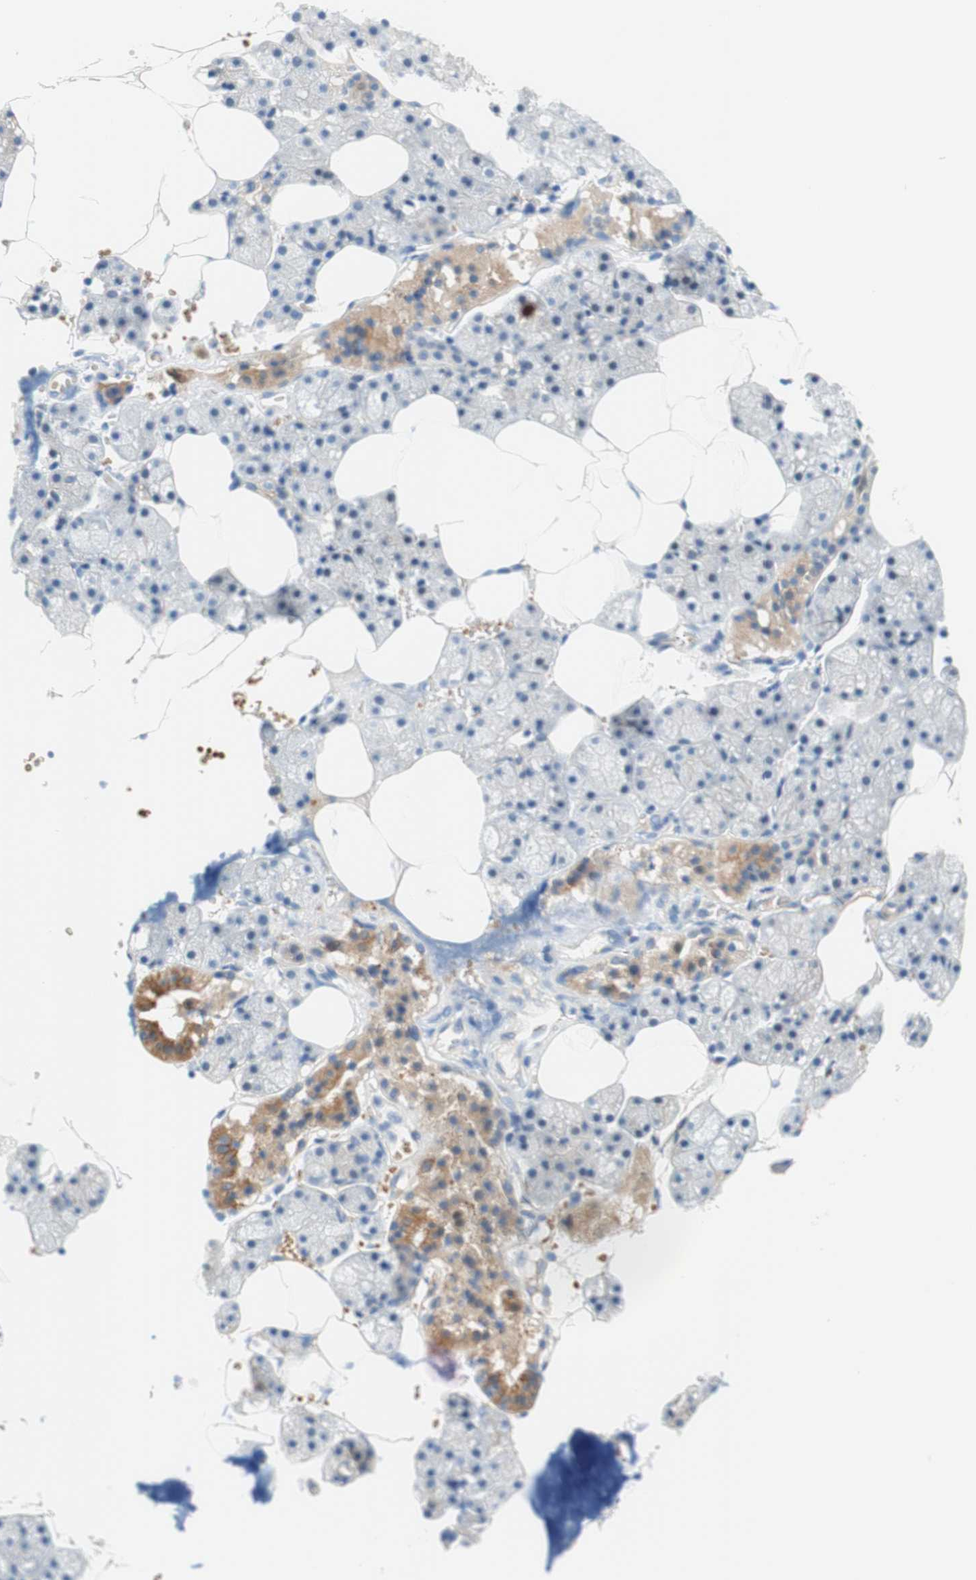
{"staining": {"intensity": "moderate", "quantity": "<25%", "location": "cytoplasmic/membranous"}, "tissue": "salivary gland", "cell_type": "Glandular cells", "image_type": "normal", "snomed": [{"axis": "morphology", "description": "Normal tissue, NOS"}, {"axis": "topography", "description": "Salivary gland"}], "caption": "A micrograph of human salivary gland stained for a protein exhibits moderate cytoplasmic/membranous brown staining in glandular cells.", "gene": "ENTREP2", "patient": {"sex": "male", "age": 62}}